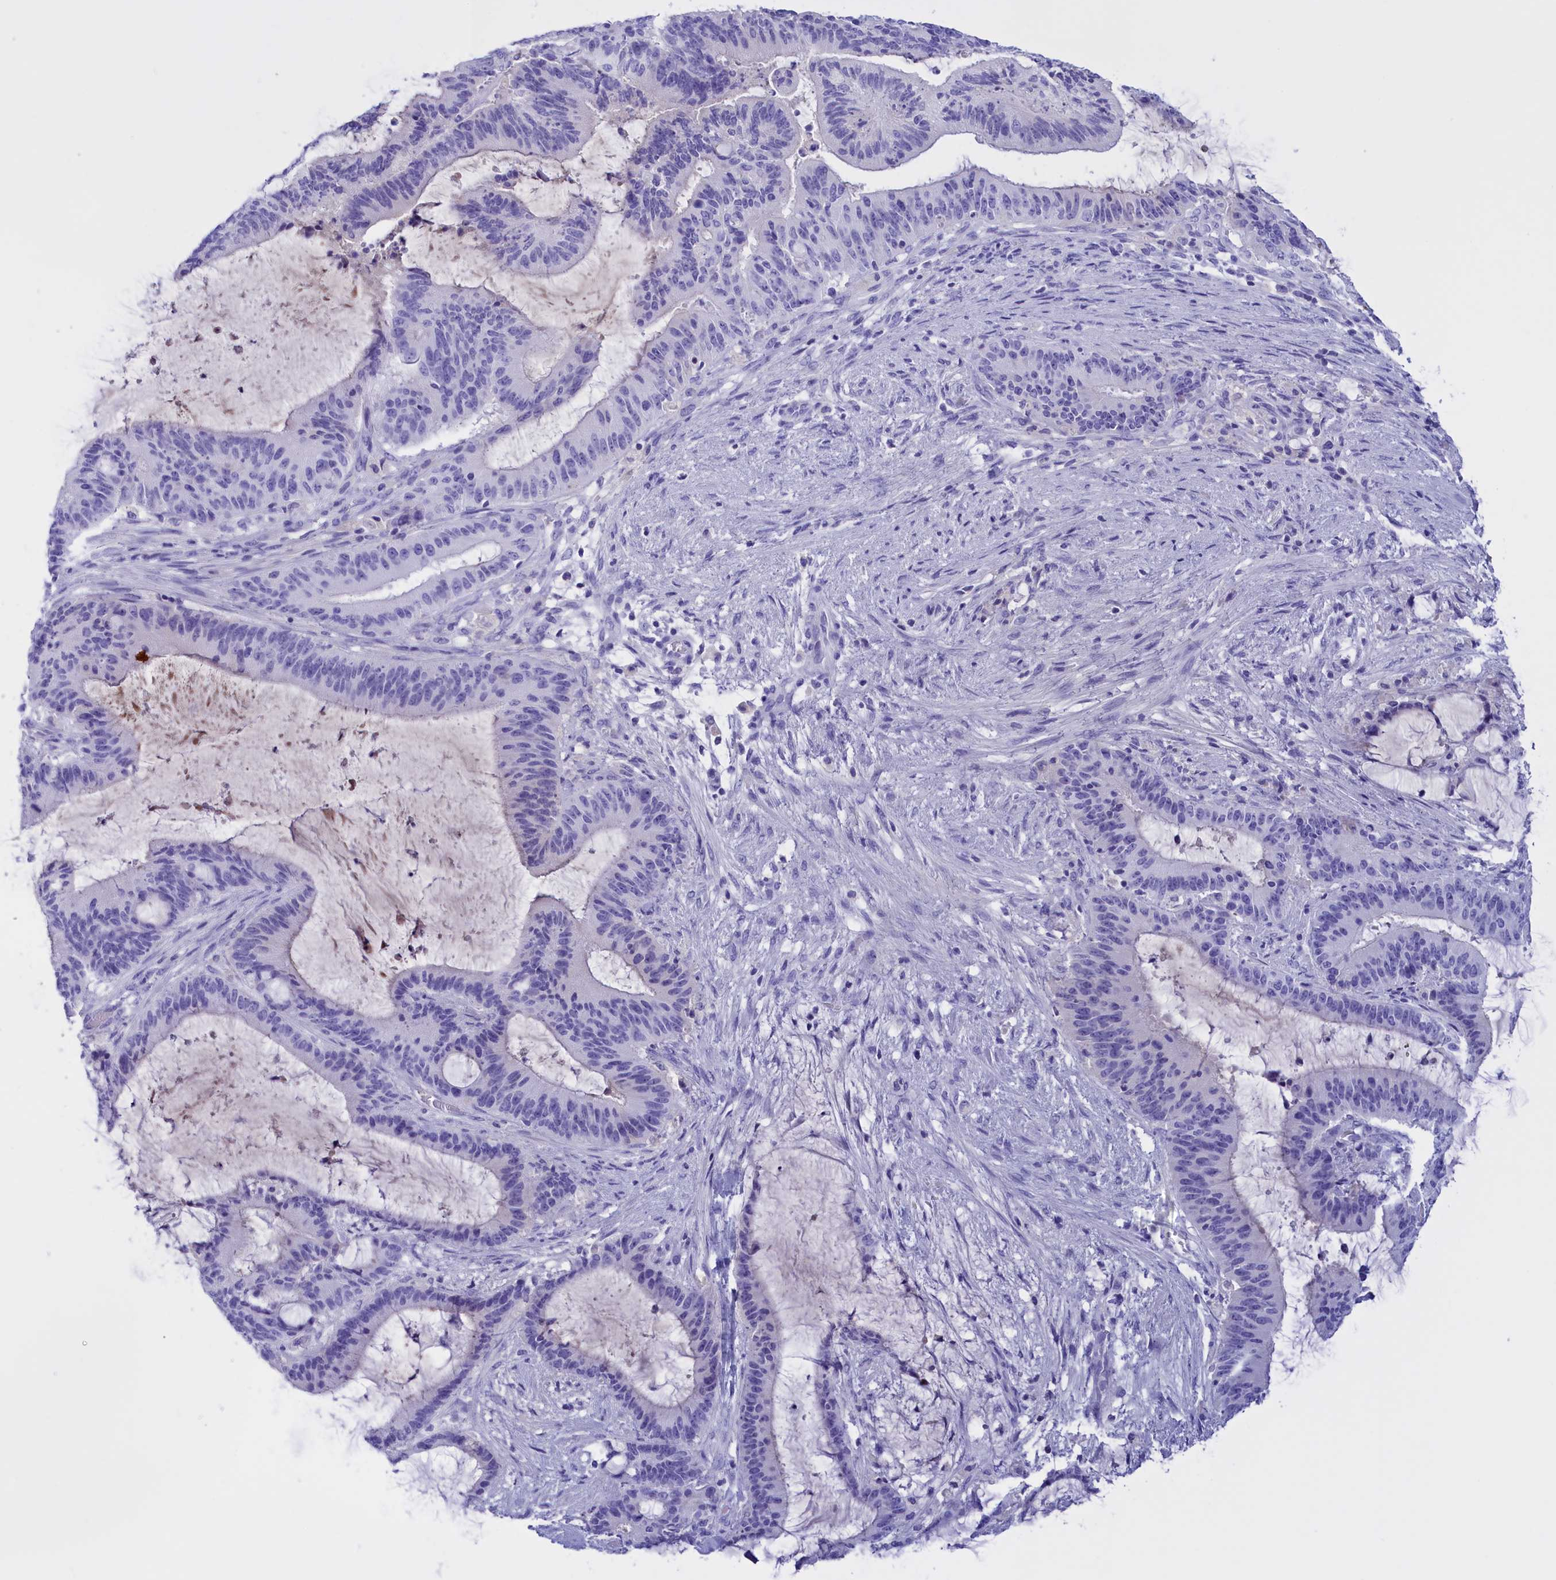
{"staining": {"intensity": "negative", "quantity": "none", "location": "none"}, "tissue": "liver cancer", "cell_type": "Tumor cells", "image_type": "cancer", "snomed": [{"axis": "morphology", "description": "Normal tissue, NOS"}, {"axis": "morphology", "description": "Cholangiocarcinoma"}, {"axis": "topography", "description": "Liver"}, {"axis": "topography", "description": "Peripheral nerve tissue"}], "caption": "Tumor cells are negative for brown protein staining in liver cholangiocarcinoma. (DAB immunohistochemistry with hematoxylin counter stain).", "gene": "PROK2", "patient": {"sex": "female", "age": 73}}